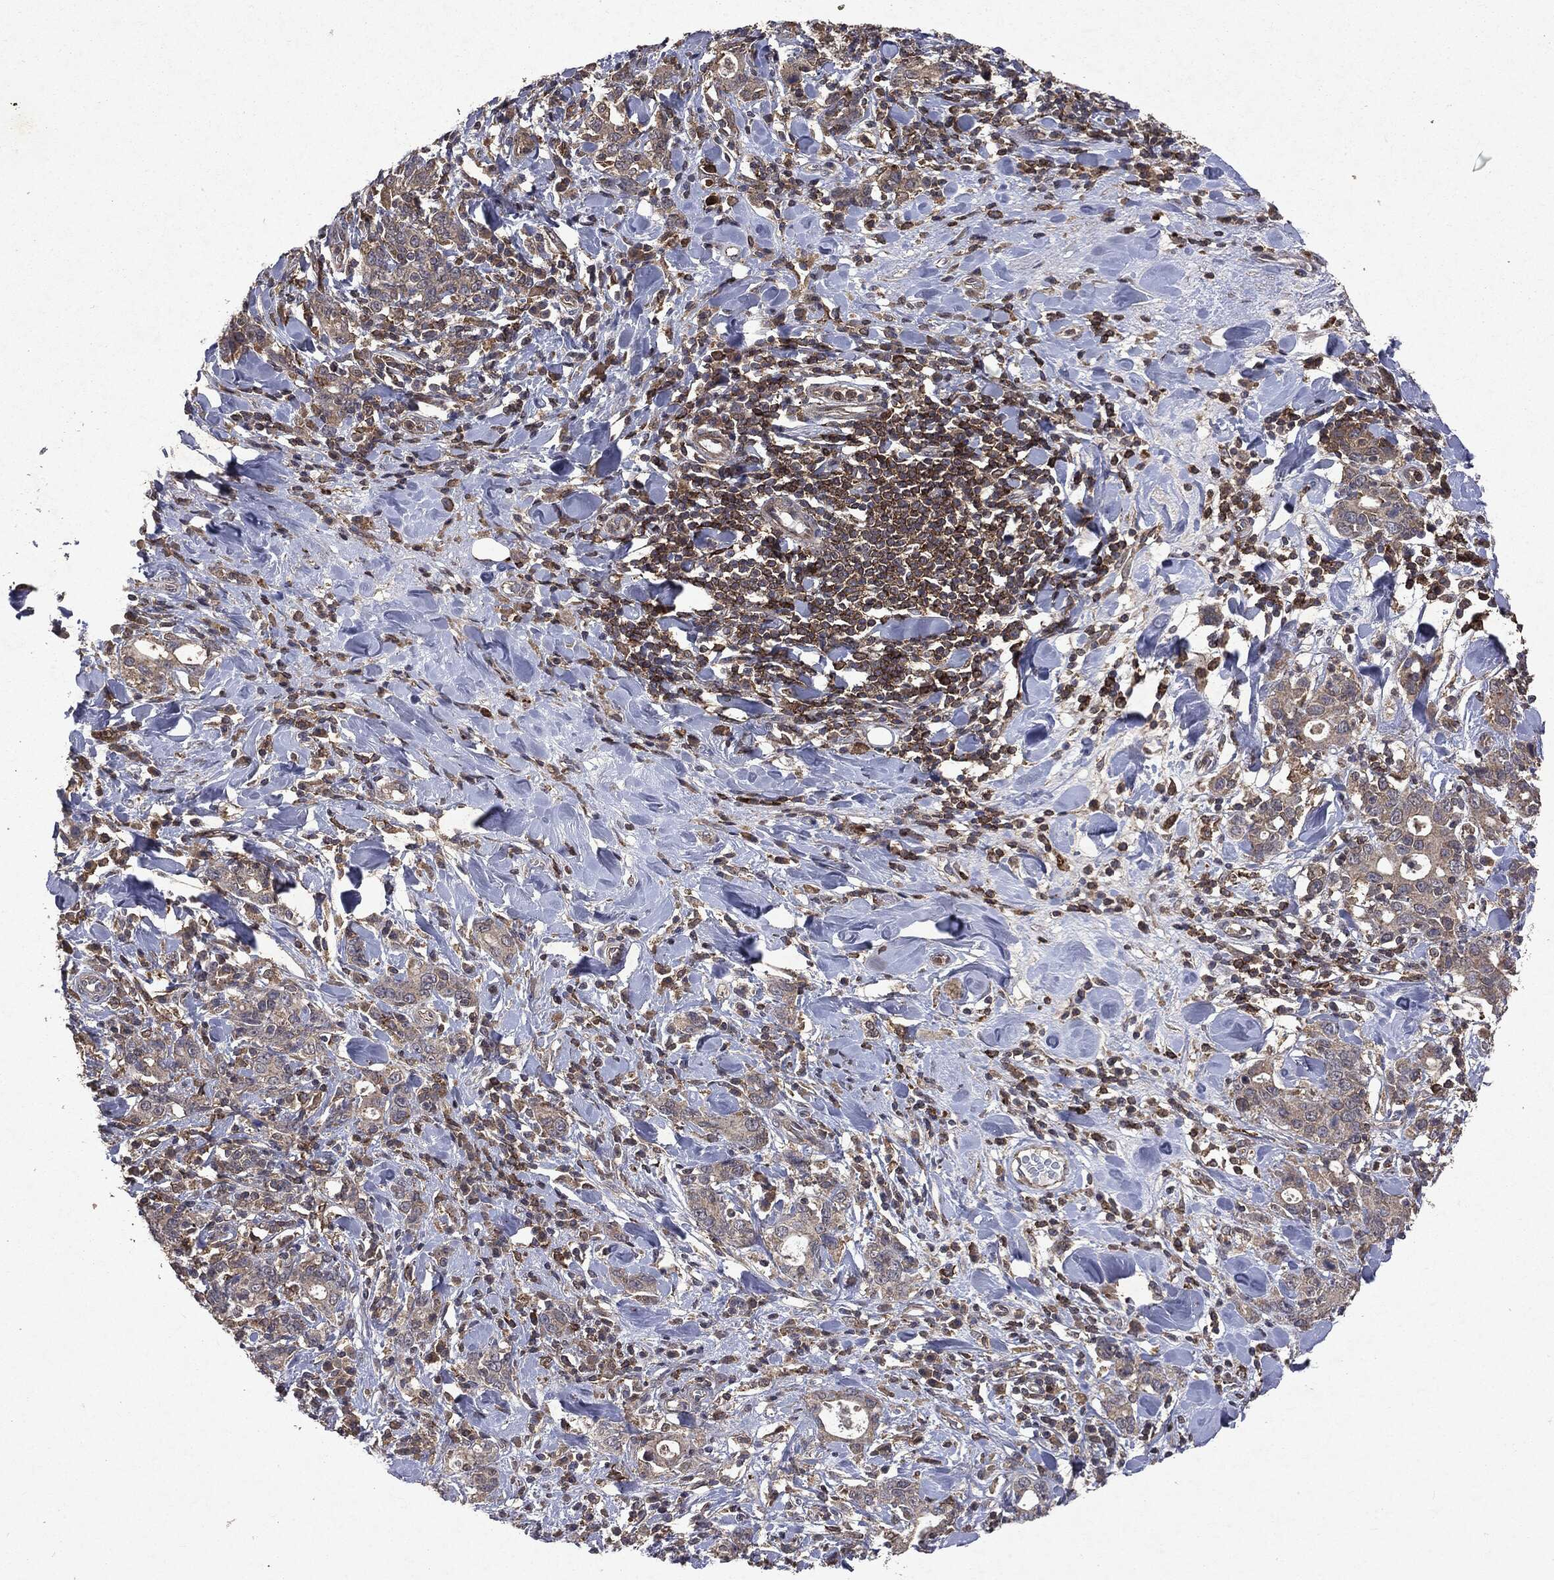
{"staining": {"intensity": "negative", "quantity": "none", "location": "none"}, "tissue": "stomach cancer", "cell_type": "Tumor cells", "image_type": "cancer", "snomed": [{"axis": "morphology", "description": "Adenocarcinoma, NOS"}, {"axis": "topography", "description": "Stomach"}], "caption": "Photomicrograph shows no protein staining in tumor cells of stomach cancer (adenocarcinoma) tissue.", "gene": "PTEN", "patient": {"sex": "male", "age": 79}}